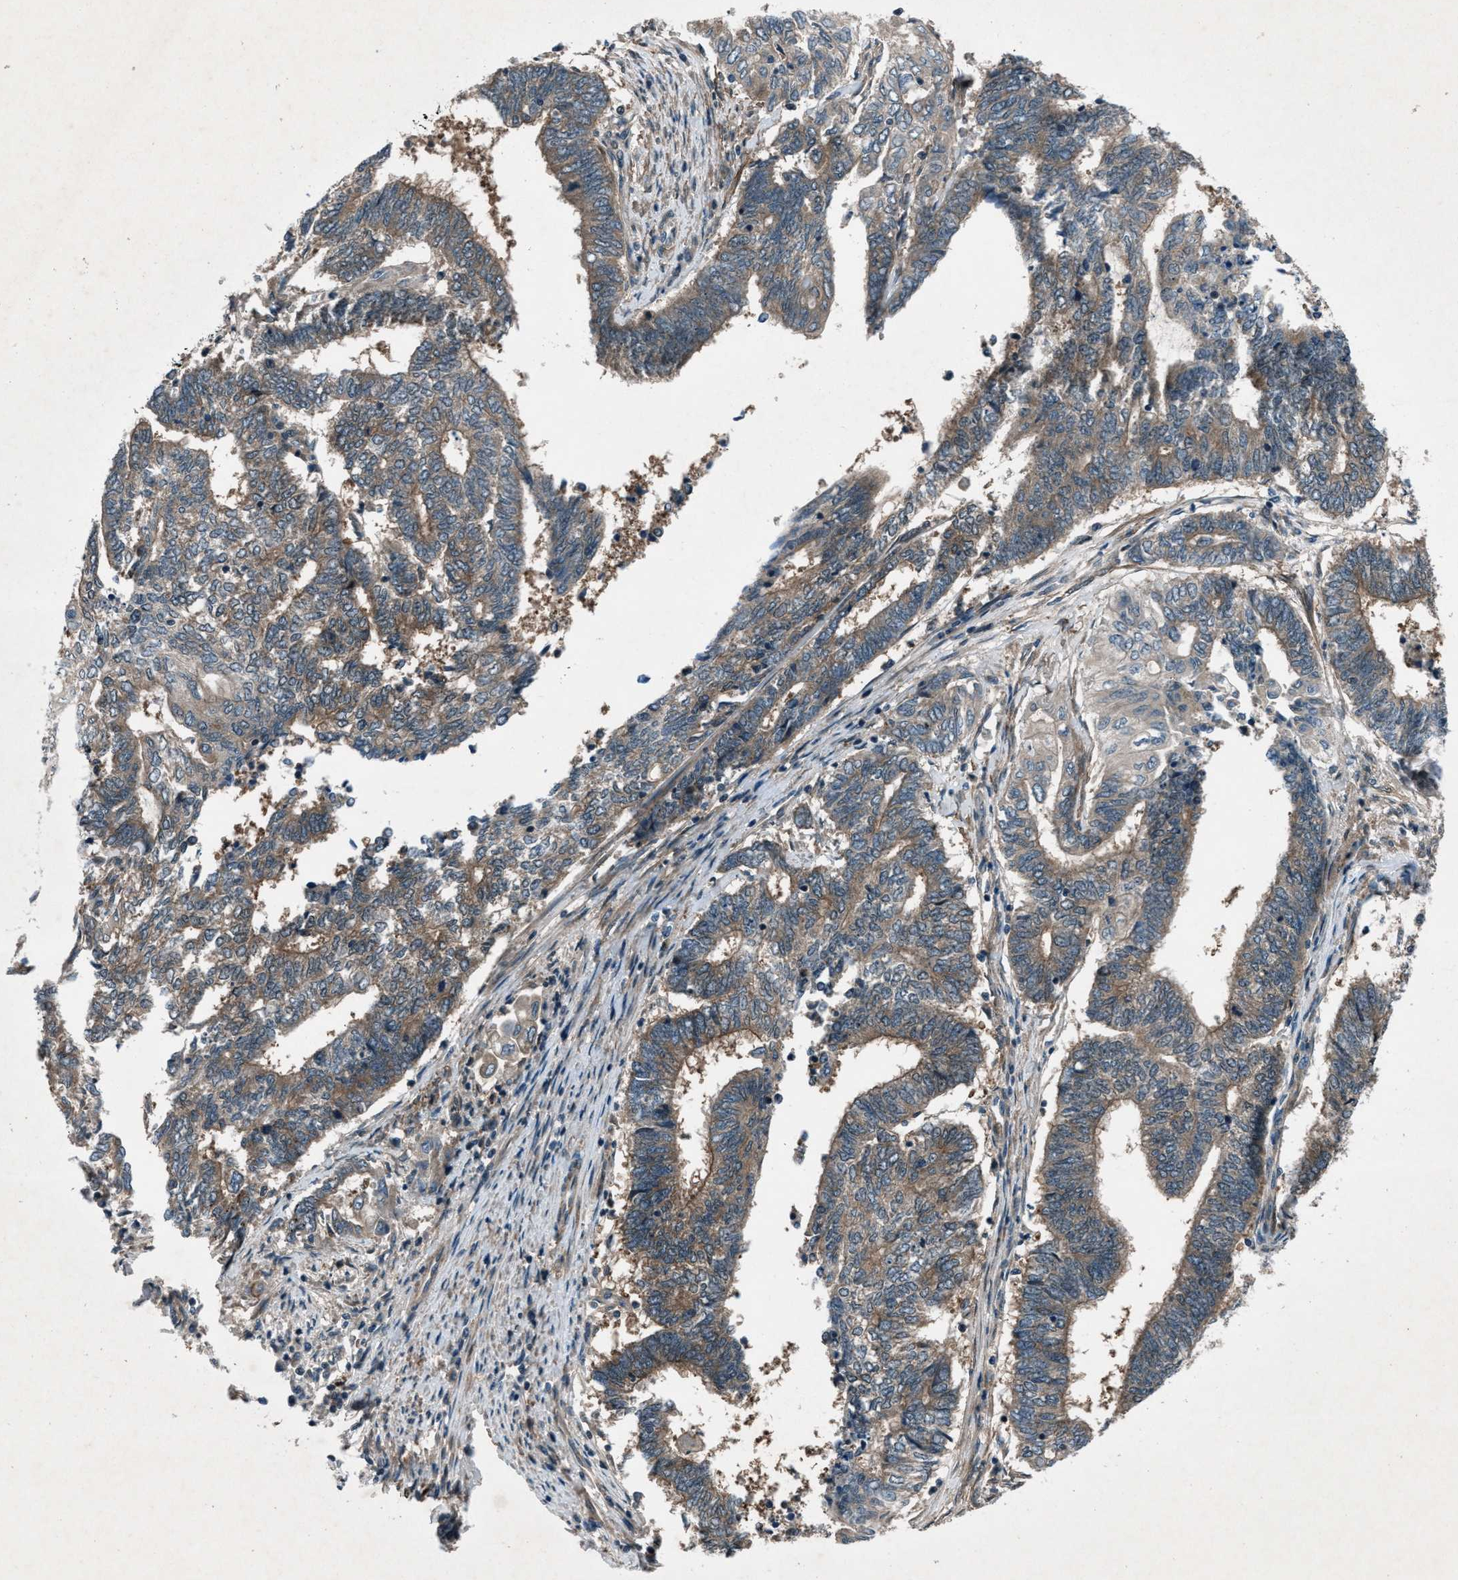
{"staining": {"intensity": "moderate", "quantity": ">75%", "location": "cytoplasmic/membranous"}, "tissue": "endometrial cancer", "cell_type": "Tumor cells", "image_type": "cancer", "snomed": [{"axis": "morphology", "description": "Adenocarcinoma, NOS"}, {"axis": "topography", "description": "Uterus"}, {"axis": "topography", "description": "Endometrium"}], "caption": "Endometrial cancer (adenocarcinoma) was stained to show a protein in brown. There is medium levels of moderate cytoplasmic/membranous staining in approximately >75% of tumor cells.", "gene": "EPSTI1", "patient": {"sex": "female", "age": 70}}